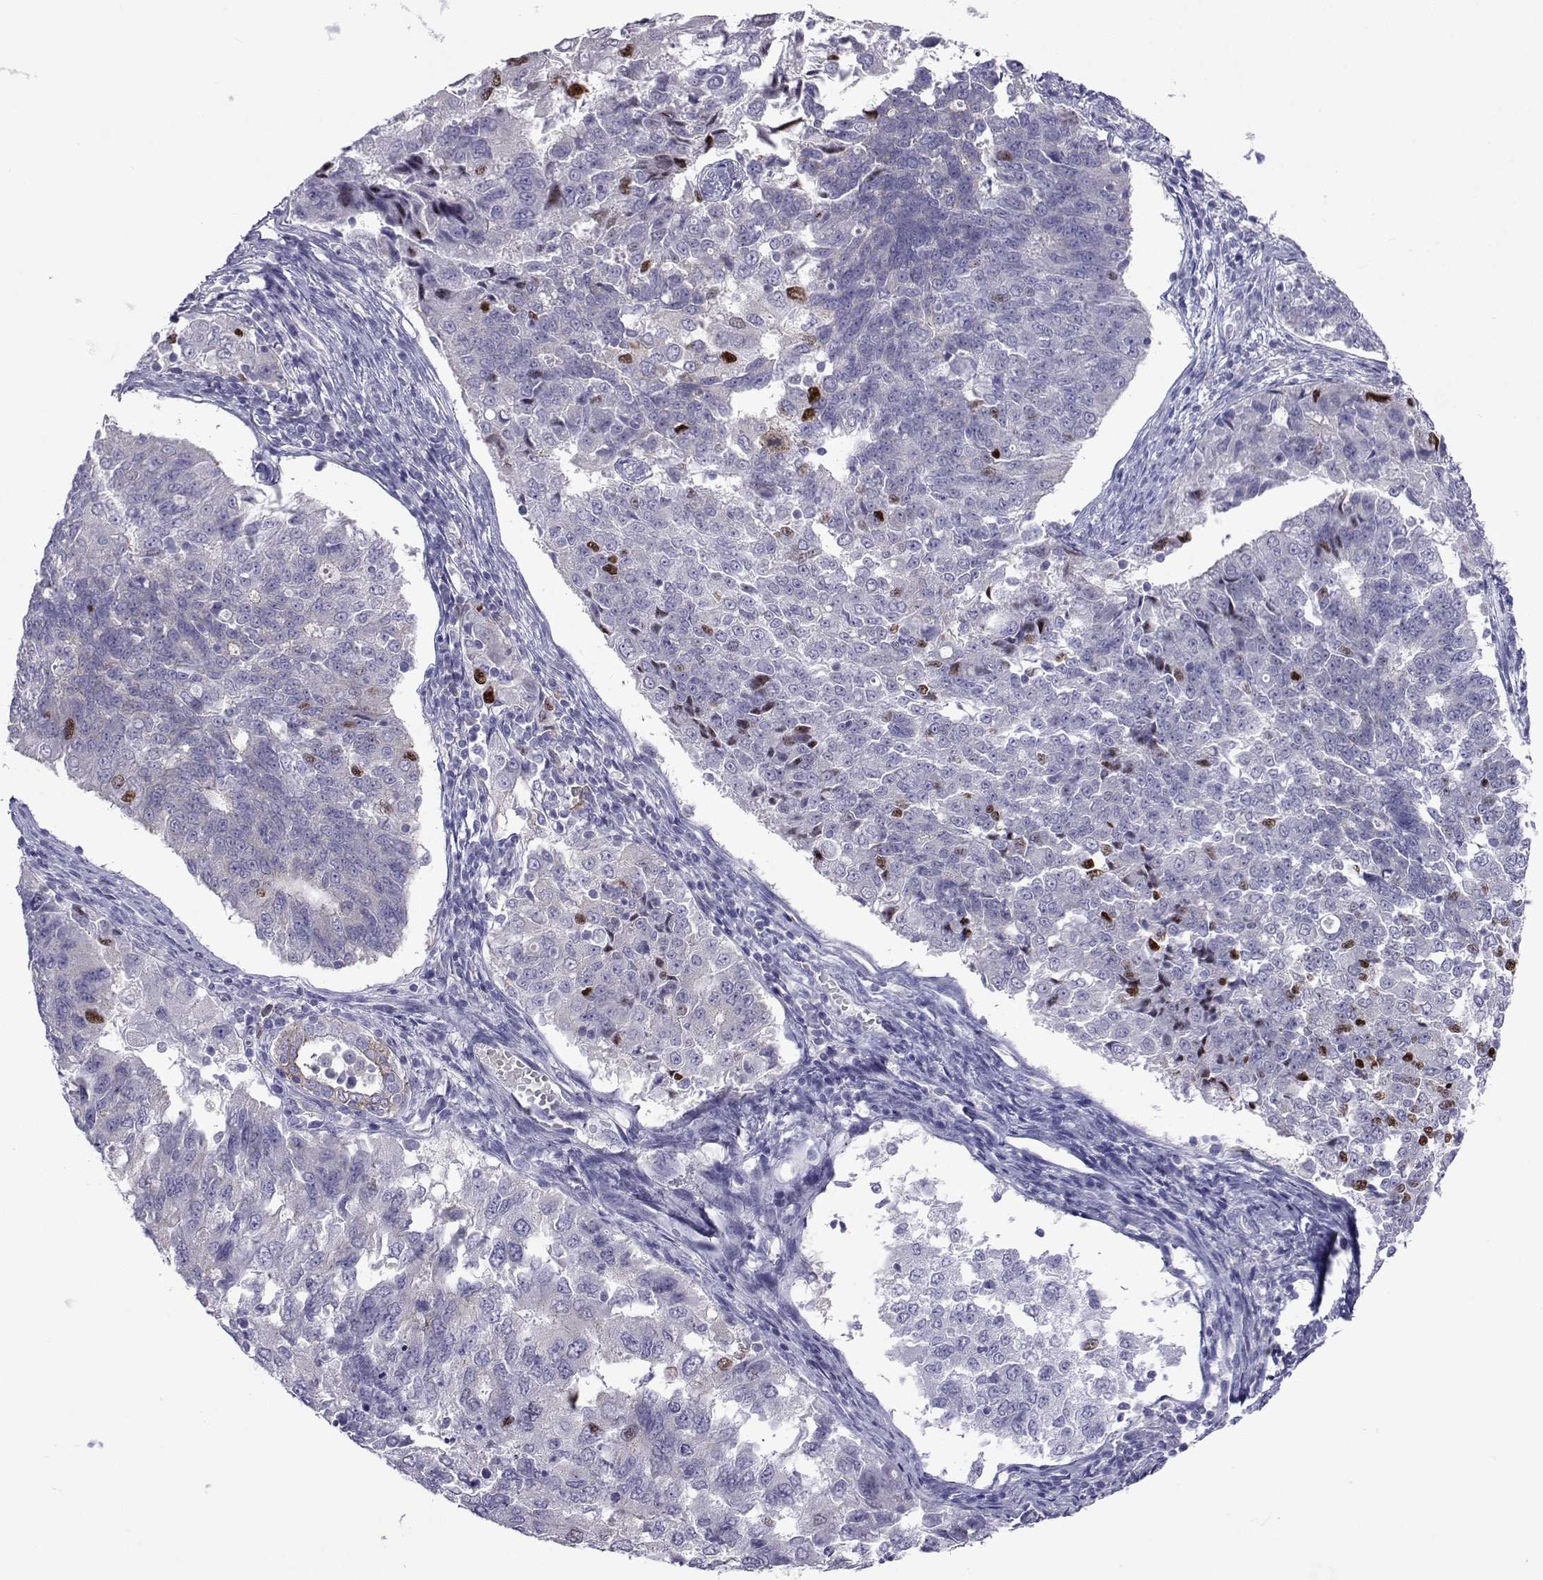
{"staining": {"intensity": "strong", "quantity": "<25%", "location": "nuclear"}, "tissue": "endometrial cancer", "cell_type": "Tumor cells", "image_type": "cancer", "snomed": [{"axis": "morphology", "description": "Adenocarcinoma, NOS"}, {"axis": "topography", "description": "Endometrium"}], "caption": "Immunohistochemical staining of human endometrial cancer exhibits medium levels of strong nuclear expression in about <25% of tumor cells. (Stains: DAB in brown, nuclei in blue, Microscopy: brightfield microscopy at high magnification).", "gene": "COL22A1", "patient": {"sex": "female", "age": 43}}